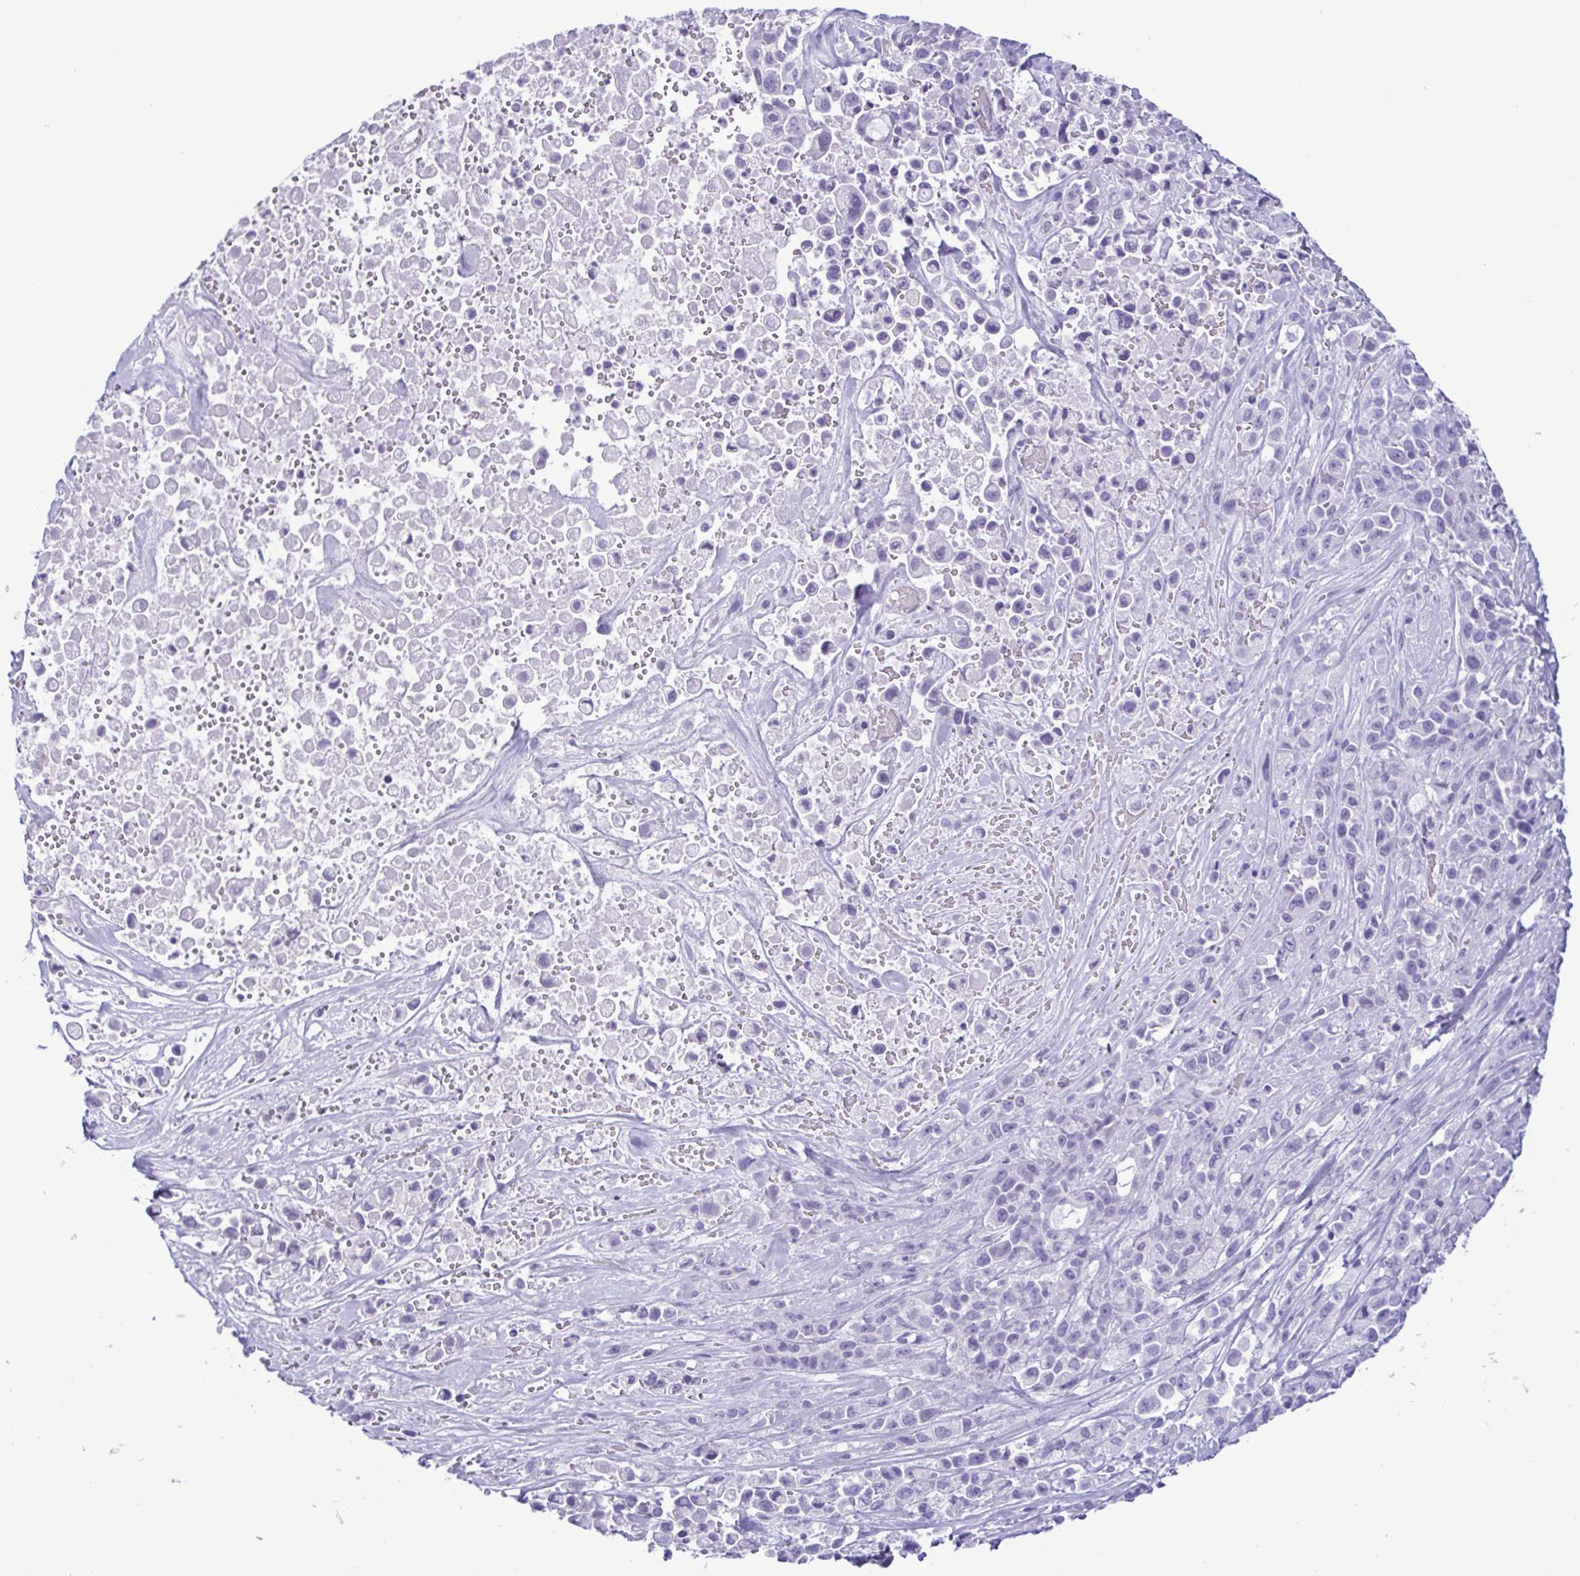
{"staining": {"intensity": "negative", "quantity": "none", "location": "none"}, "tissue": "pancreatic cancer", "cell_type": "Tumor cells", "image_type": "cancer", "snomed": [{"axis": "morphology", "description": "Adenocarcinoma, NOS"}, {"axis": "topography", "description": "Pancreas"}], "caption": "IHC image of neoplastic tissue: pancreatic cancer stained with DAB (3,3'-diaminobenzidine) exhibits no significant protein positivity in tumor cells.", "gene": "SPATA16", "patient": {"sex": "male", "age": 44}}